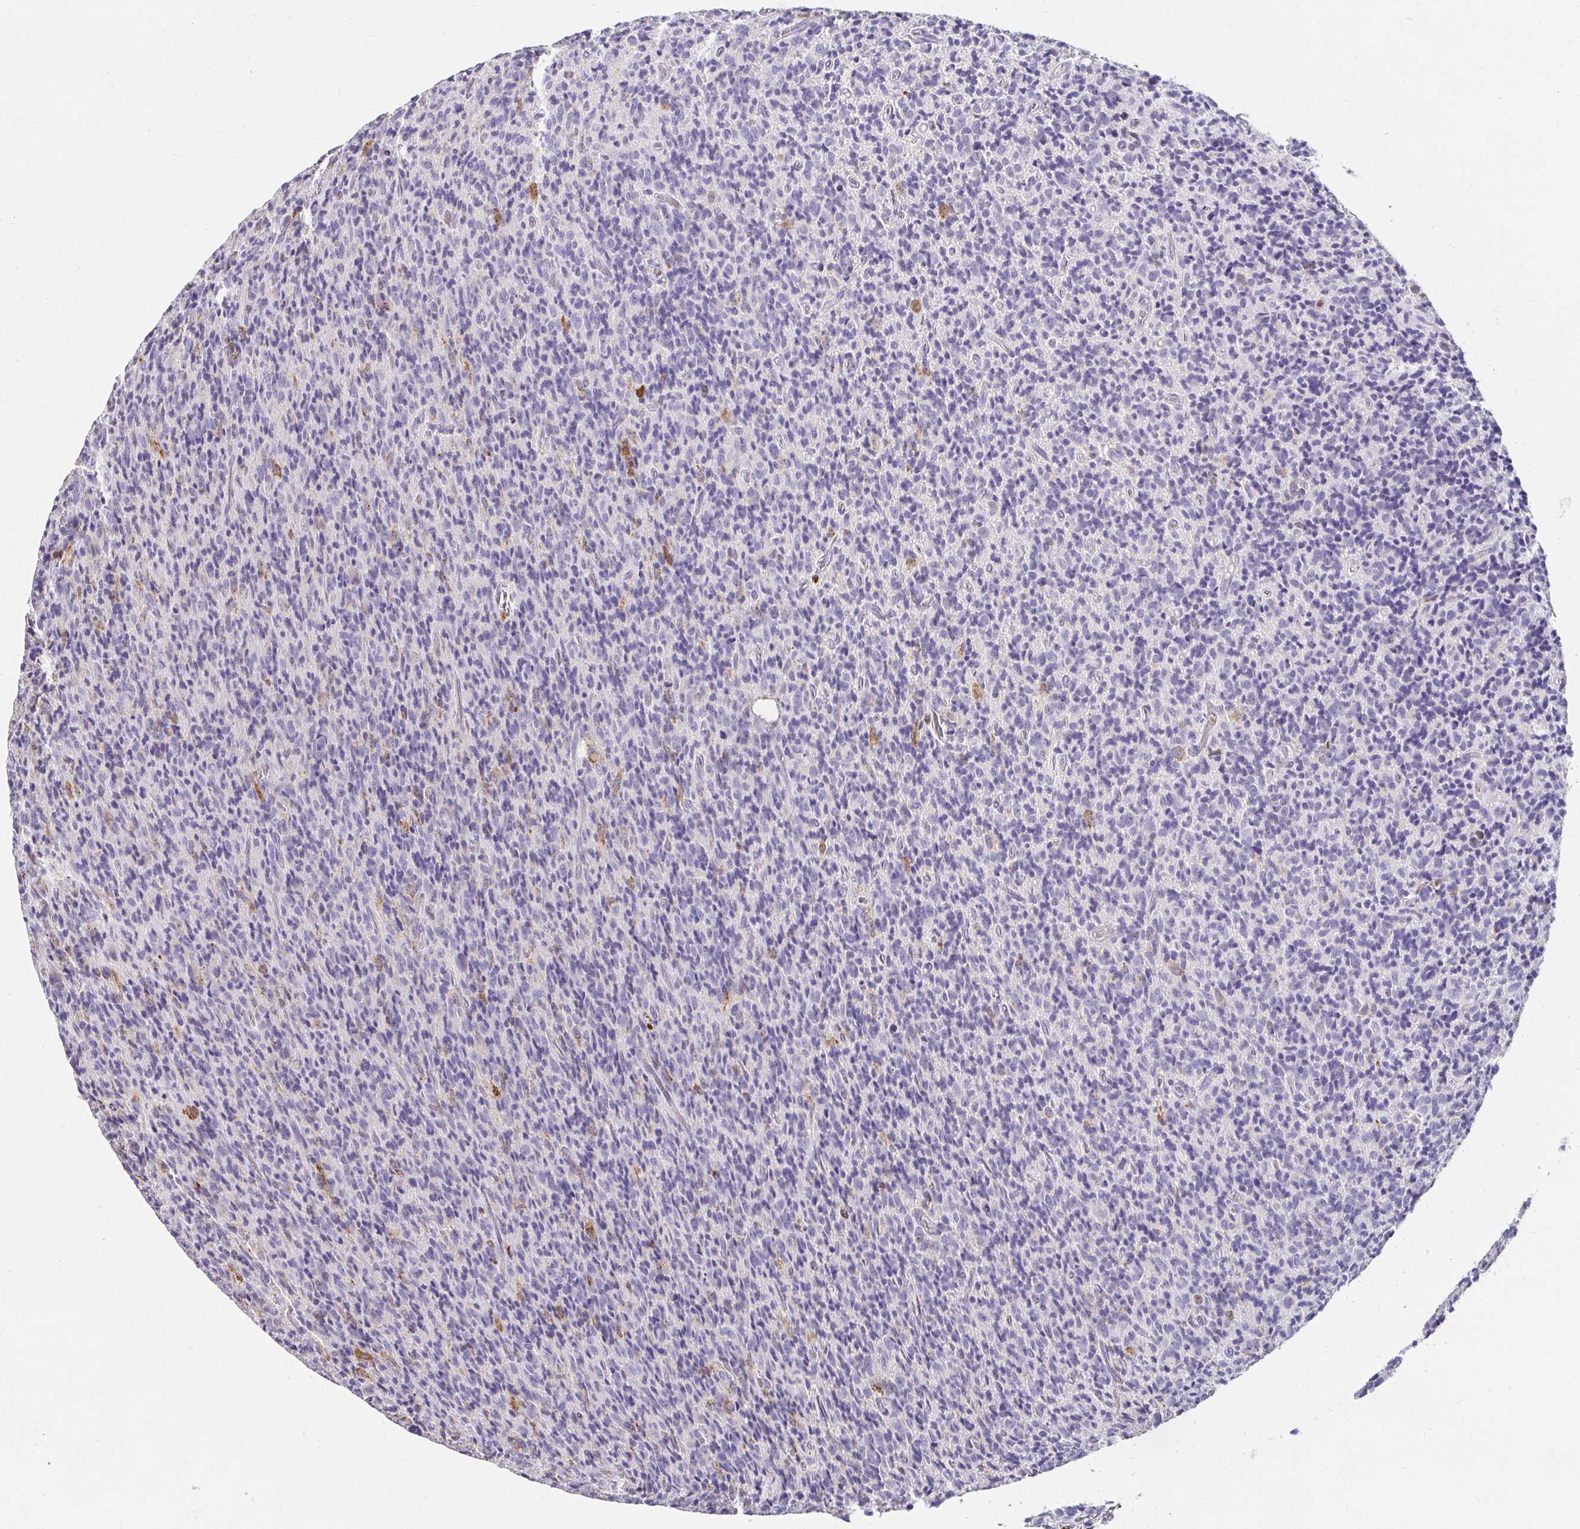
{"staining": {"intensity": "moderate", "quantity": "<25%", "location": "cytoplasmic/membranous"}, "tissue": "glioma", "cell_type": "Tumor cells", "image_type": "cancer", "snomed": [{"axis": "morphology", "description": "Glioma, malignant, High grade"}, {"axis": "topography", "description": "Brain"}], "caption": "Immunohistochemical staining of human glioma reveals low levels of moderate cytoplasmic/membranous protein expression in approximately <25% of tumor cells. (brown staining indicates protein expression, while blue staining denotes nuclei).", "gene": "GK2", "patient": {"sex": "male", "age": 76}}